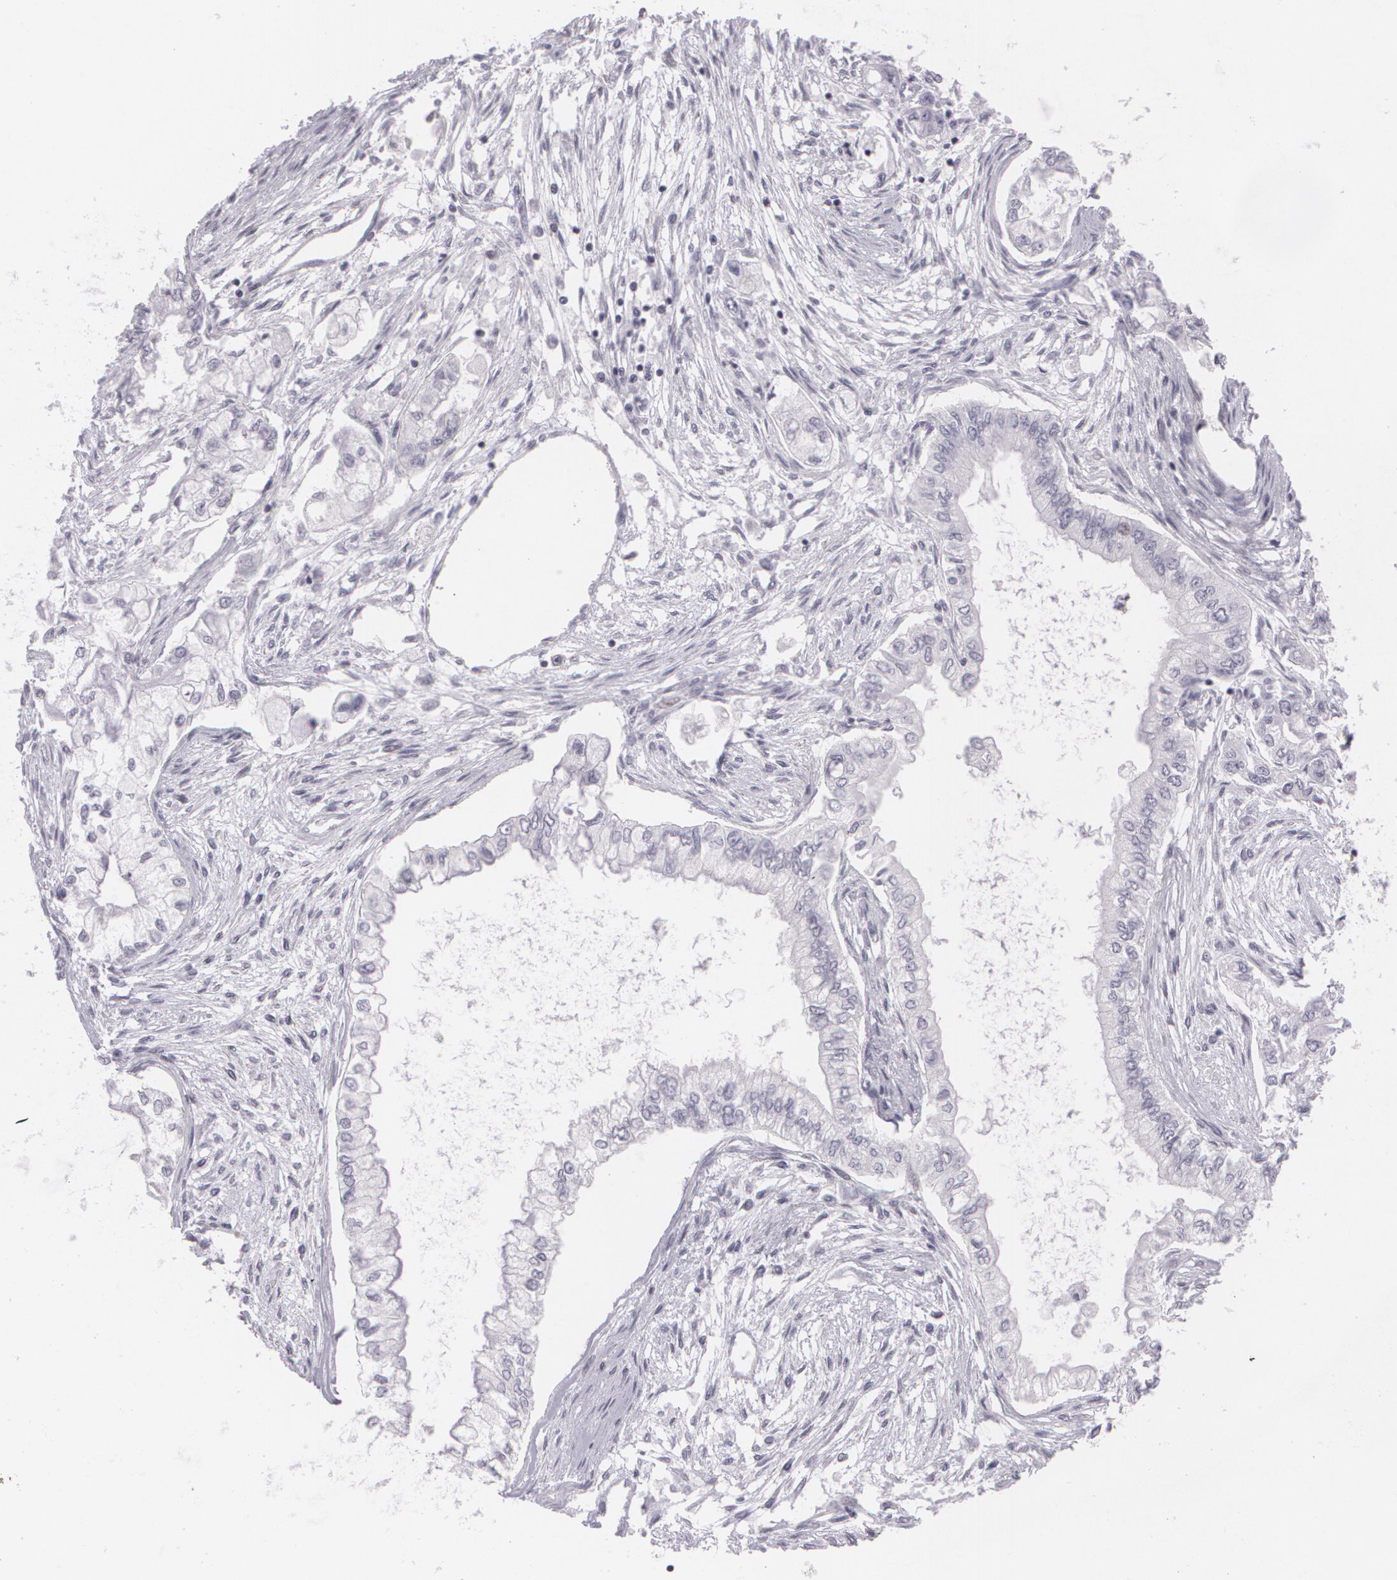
{"staining": {"intensity": "negative", "quantity": "none", "location": "none"}, "tissue": "pancreatic cancer", "cell_type": "Tumor cells", "image_type": "cancer", "snomed": [{"axis": "morphology", "description": "Adenocarcinoma, NOS"}, {"axis": "topography", "description": "Pancreas"}], "caption": "IHC micrograph of neoplastic tissue: human adenocarcinoma (pancreatic) stained with DAB exhibits no significant protein positivity in tumor cells.", "gene": "MAP2", "patient": {"sex": "male", "age": 79}}